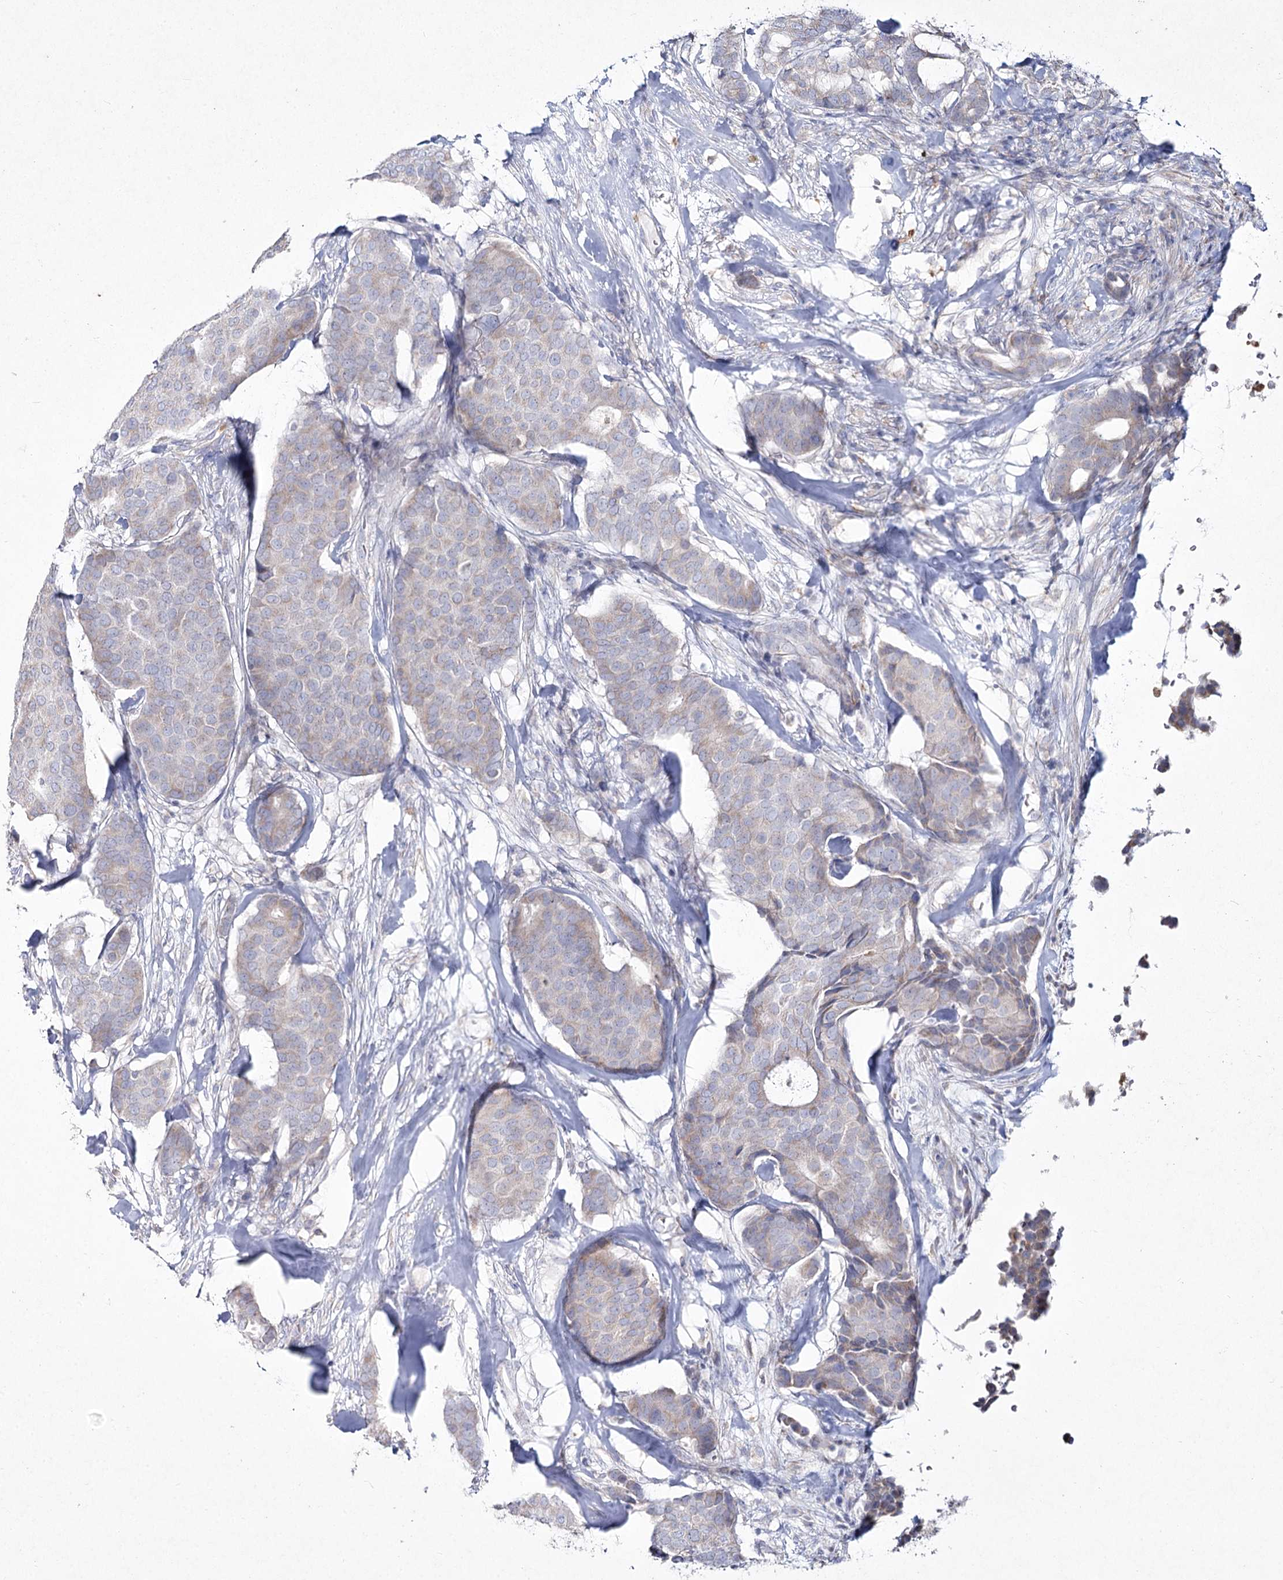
{"staining": {"intensity": "negative", "quantity": "none", "location": "none"}, "tissue": "breast cancer", "cell_type": "Tumor cells", "image_type": "cancer", "snomed": [{"axis": "morphology", "description": "Duct carcinoma"}, {"axis": "topography", "description": "Breast"}], "caption": "IHC of breast cancer reveals no staining in tumor cells.", "gene": "NIPAL4", "patient": {"sex": "female", "age": 75}}